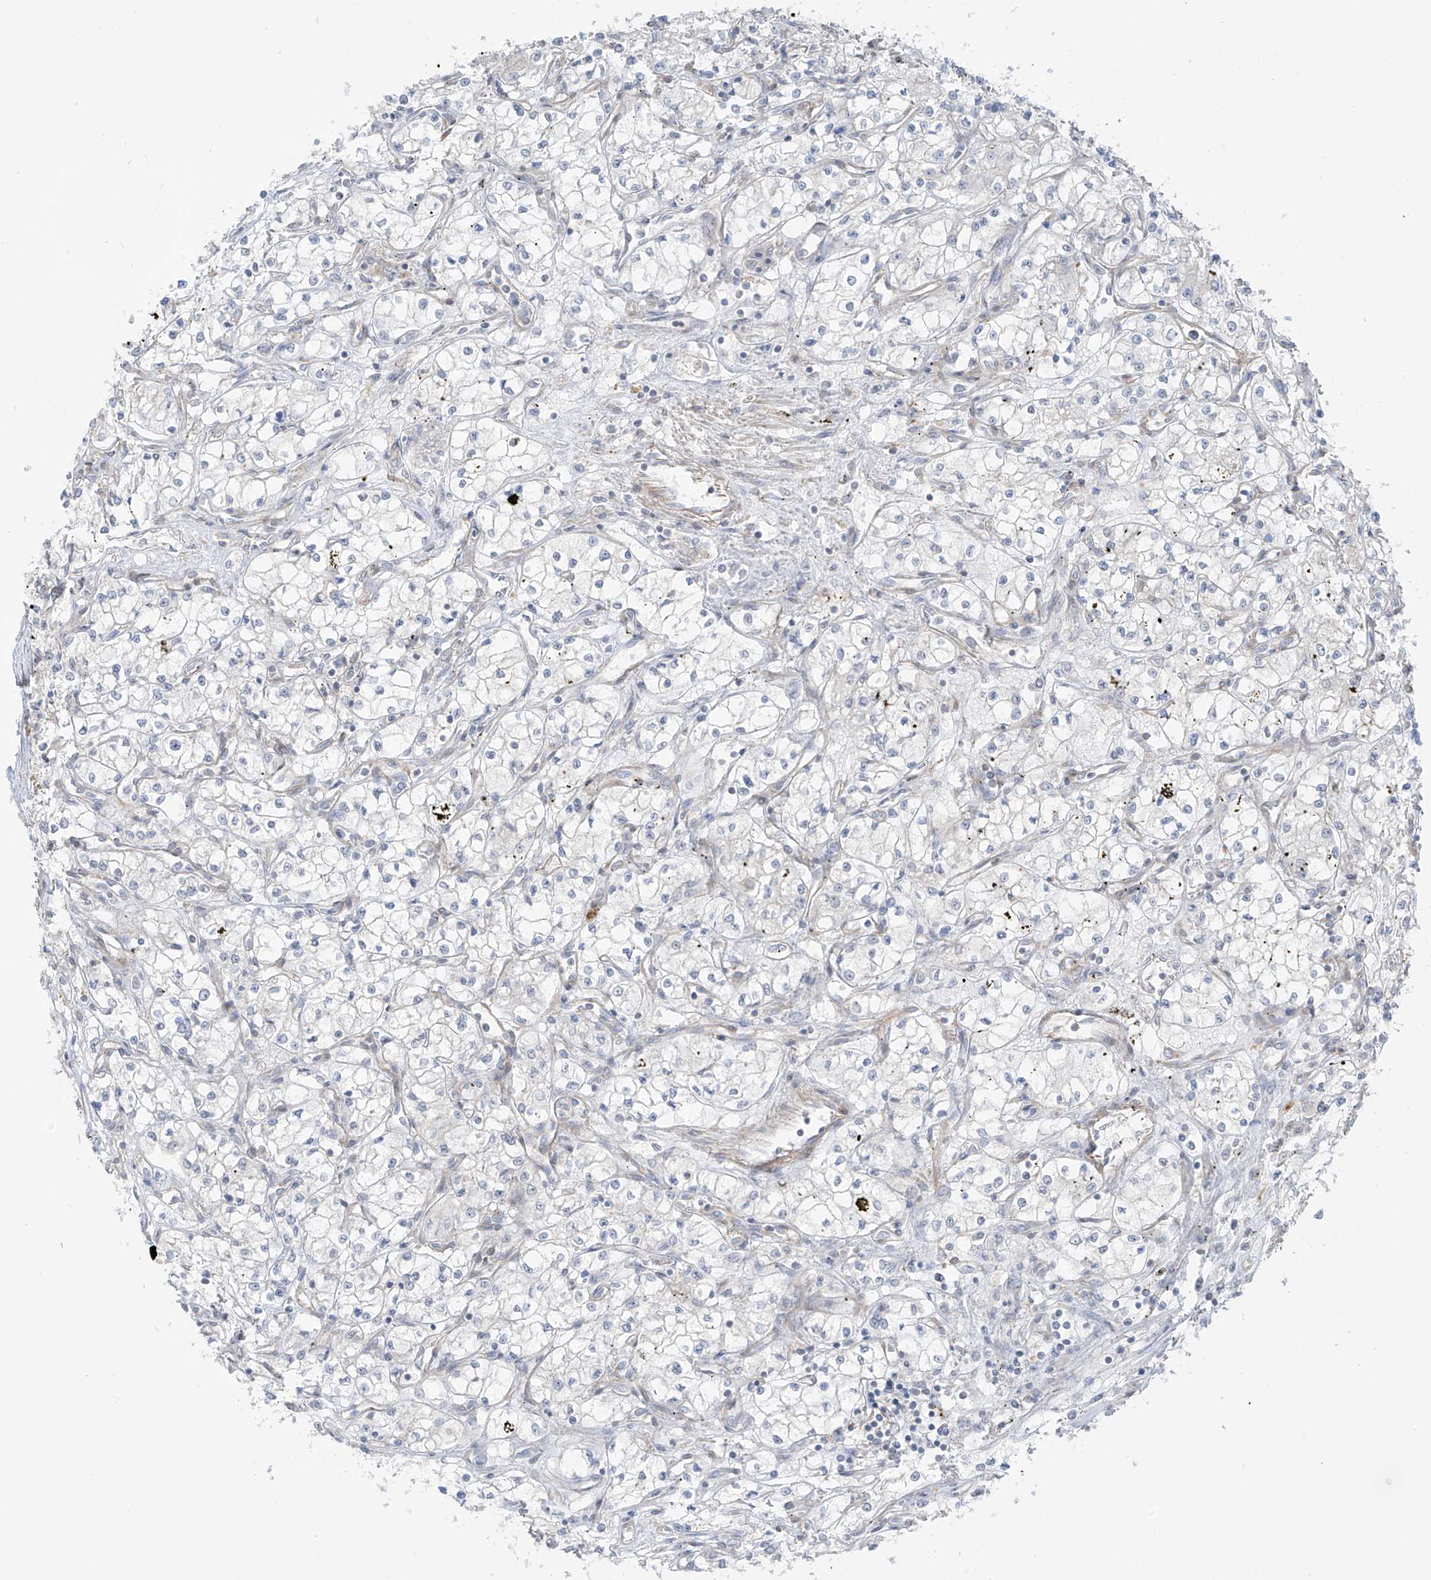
{"staining": {"intensity": "negative", "quantity": "none", "location": "none"}, "tissue": "renal cancer", "cell_type": "Tumor cells", "image_type": "cancer", "snomed": [{"axis": "morphology", "description": "Adenocarcinoma, NOS"}, {"axis": "topography", "description": "Kidney"}], "caption": "Image shows no significant protein expression in tumor cells of renal cancer (adenocarcinoma).", "gene": "HS6ST2", "patient": {"sex": "male", "age": 59}}